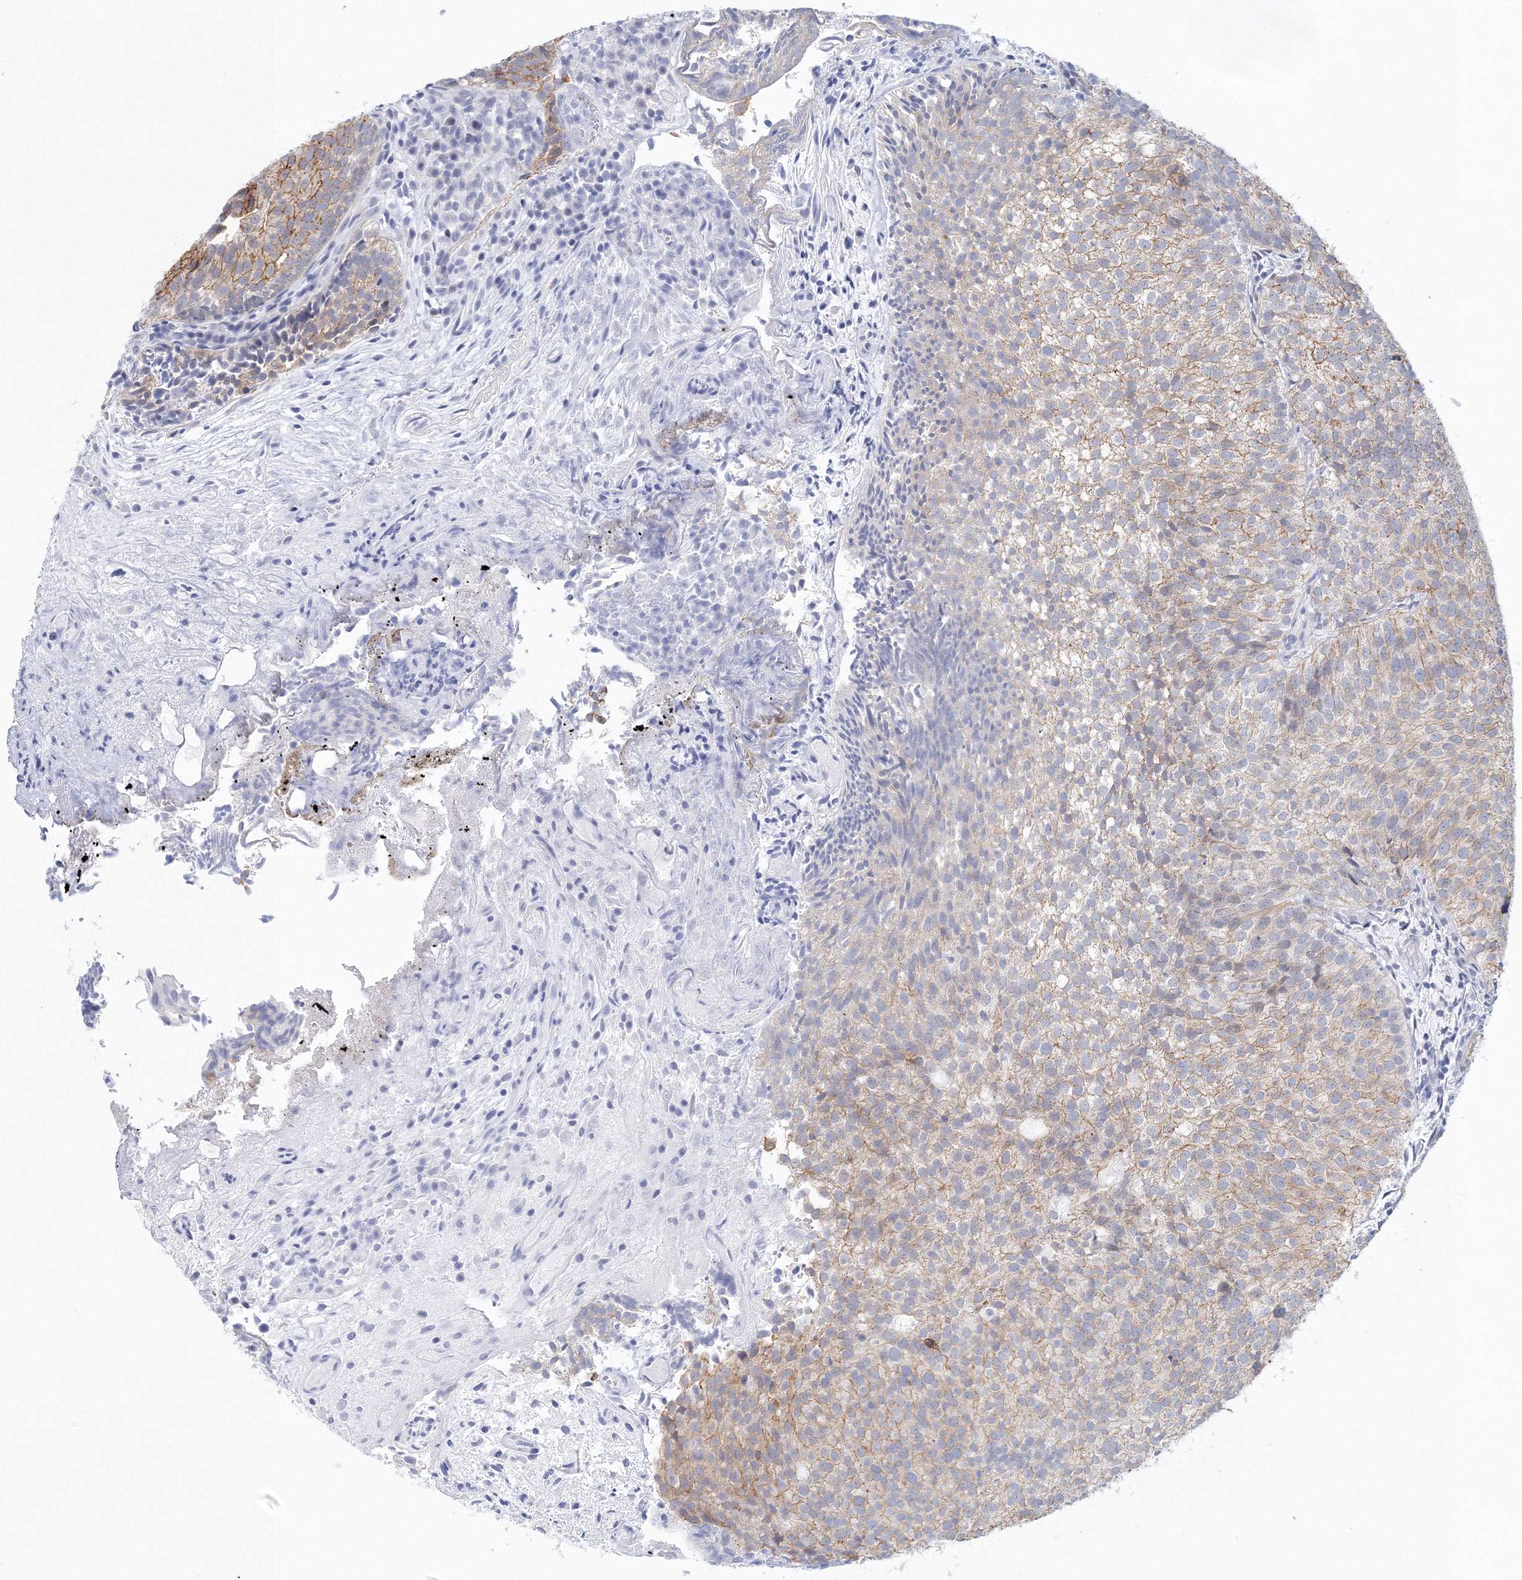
{"staining": {"intensity": "weak", "quantity": "25%-75%", "location": "cytoplasmic/membranous"}, "tissue": "urothelial cancer", "cell_type": "Tumor cells", "image_type": "cancer", "snomed": [{"axis": "morphology", "description": "Urothelial carcinoma, Low grade"}, {"axis": "topography", "description": "Urinary bladder"}], "caption": "Brown immunohistochemical staining in human urothelial carcinoma (low-grade) demonstrates weak cytoplasmic/membranous staining in approximately 25%-75% of tumor cells.", "gene": "VSIG1", "patient": {"sex": "male", "age": 86}}